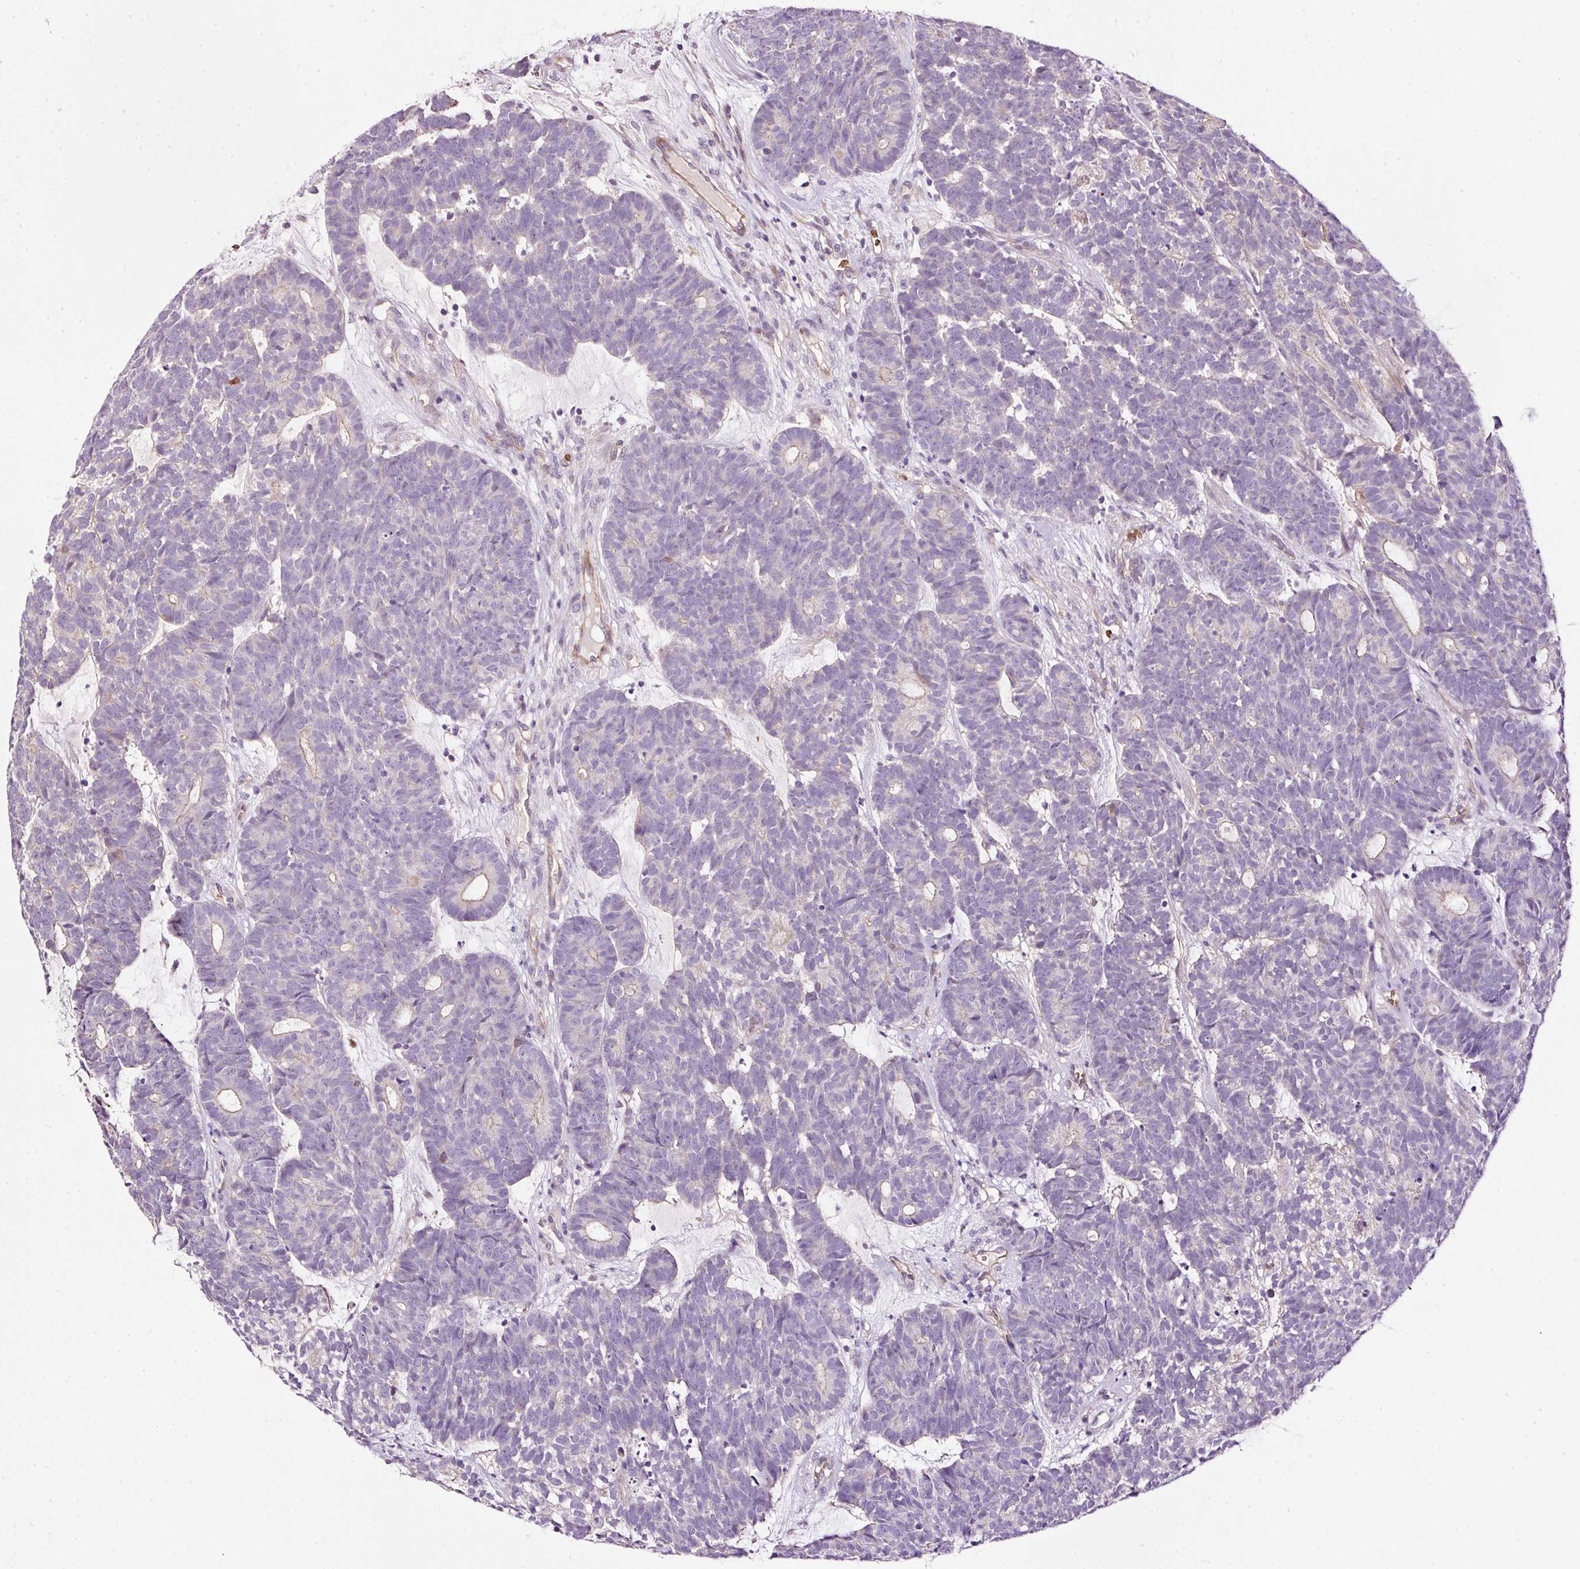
{"staining": {"intensity": "negative", "quantity": "none", "location": "none"}, "tissue": "head and neck cancer", "cell_type": "Tumor cells", "image_type": "cancer", "snomed": [{"axis": "morphology", "description": "Adenocarcinoma, NOS"}, {"axis": "topography", "description": "Head-Neck"}], "caption": "High power microscopy image of an immunohistochemistry (IHC) micrograph of head and neck adenocarcinoma, revealing no significant positivity in tumor cells.", "gene": "USHBP1", "patient": {"sex": "female", "age": 81}}